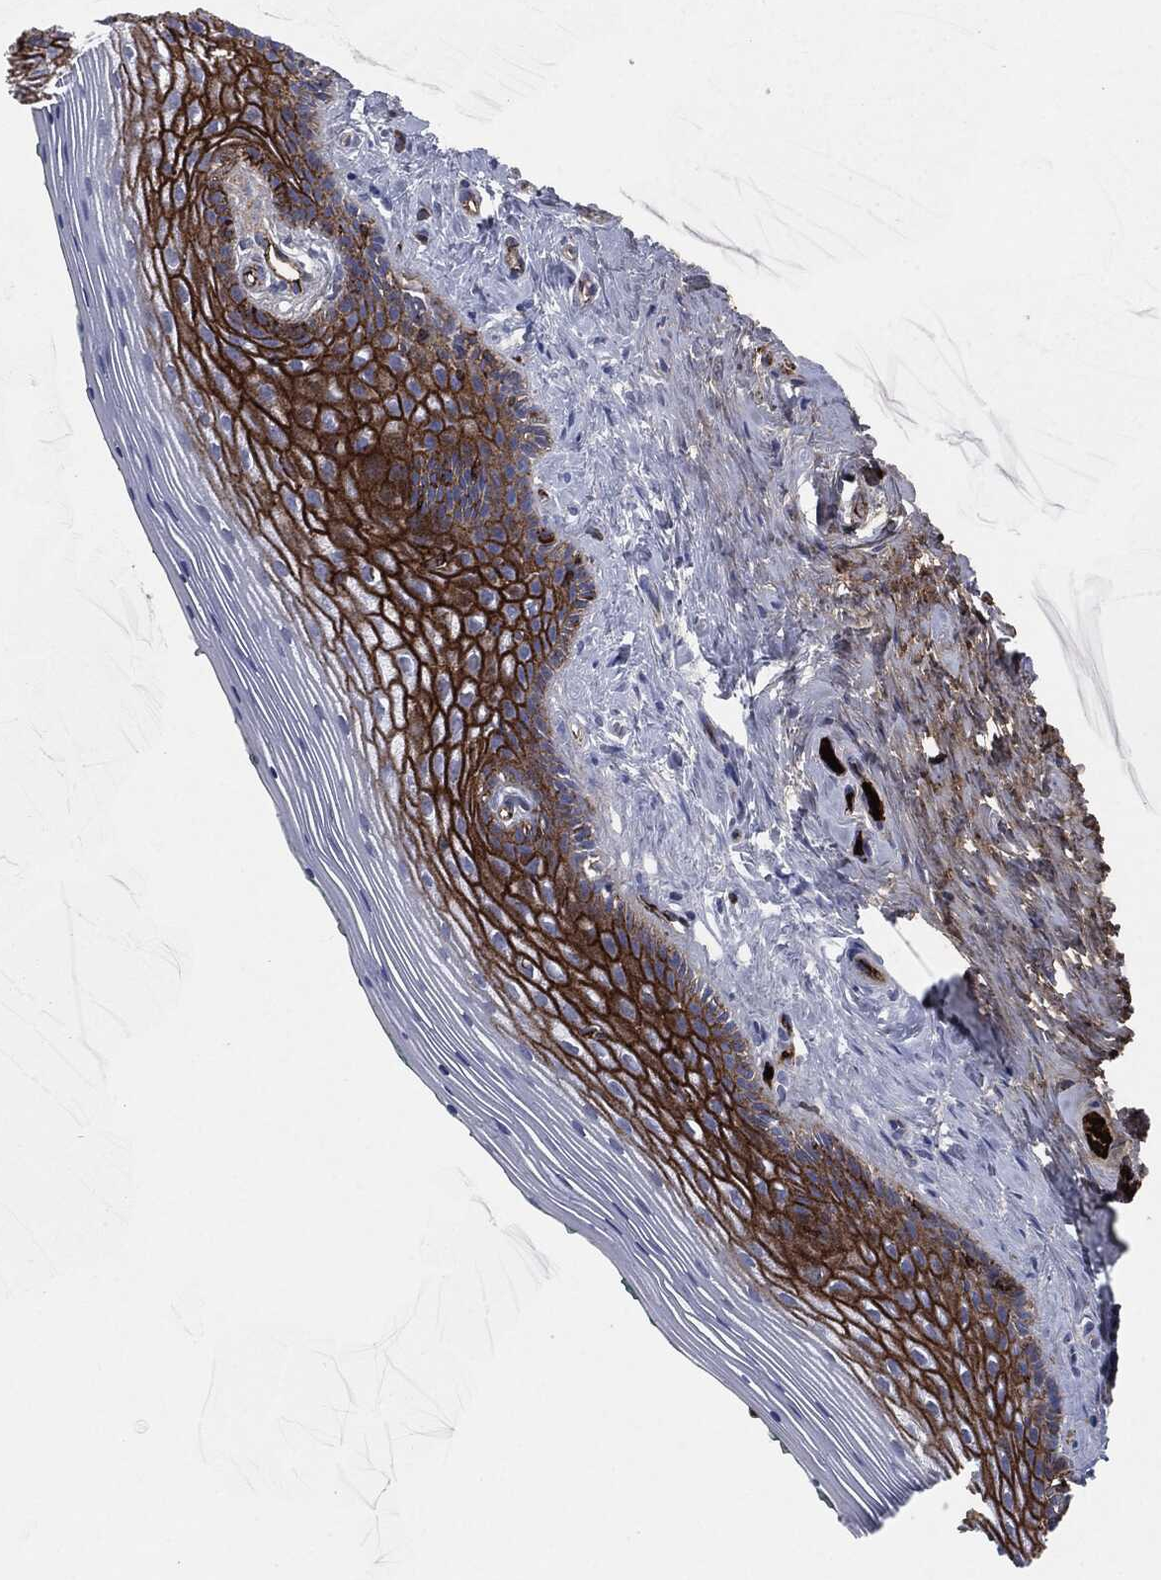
{"staining": {"intensity": "strong", "quantity": "25%-75%", "location": "cytoplasmic/membranous"}, "tissue": "vagina", "cell_type": "Squamous epithelial cells", "image_type": "normal", "snomed": [{"axis": "morphology", "description": "Normal tissue, NOS"}, {"axis": "topography", "description": "Vagina"}], "caption": "Vagina stained for a protein shows strong cytoplasmic/membranous positivity in squamous epithelial cells. (Brightfield microscopy of DAB IHC at high magnification).", "gene": "APOB", "patient": {"sex": "female", "age": 45}}